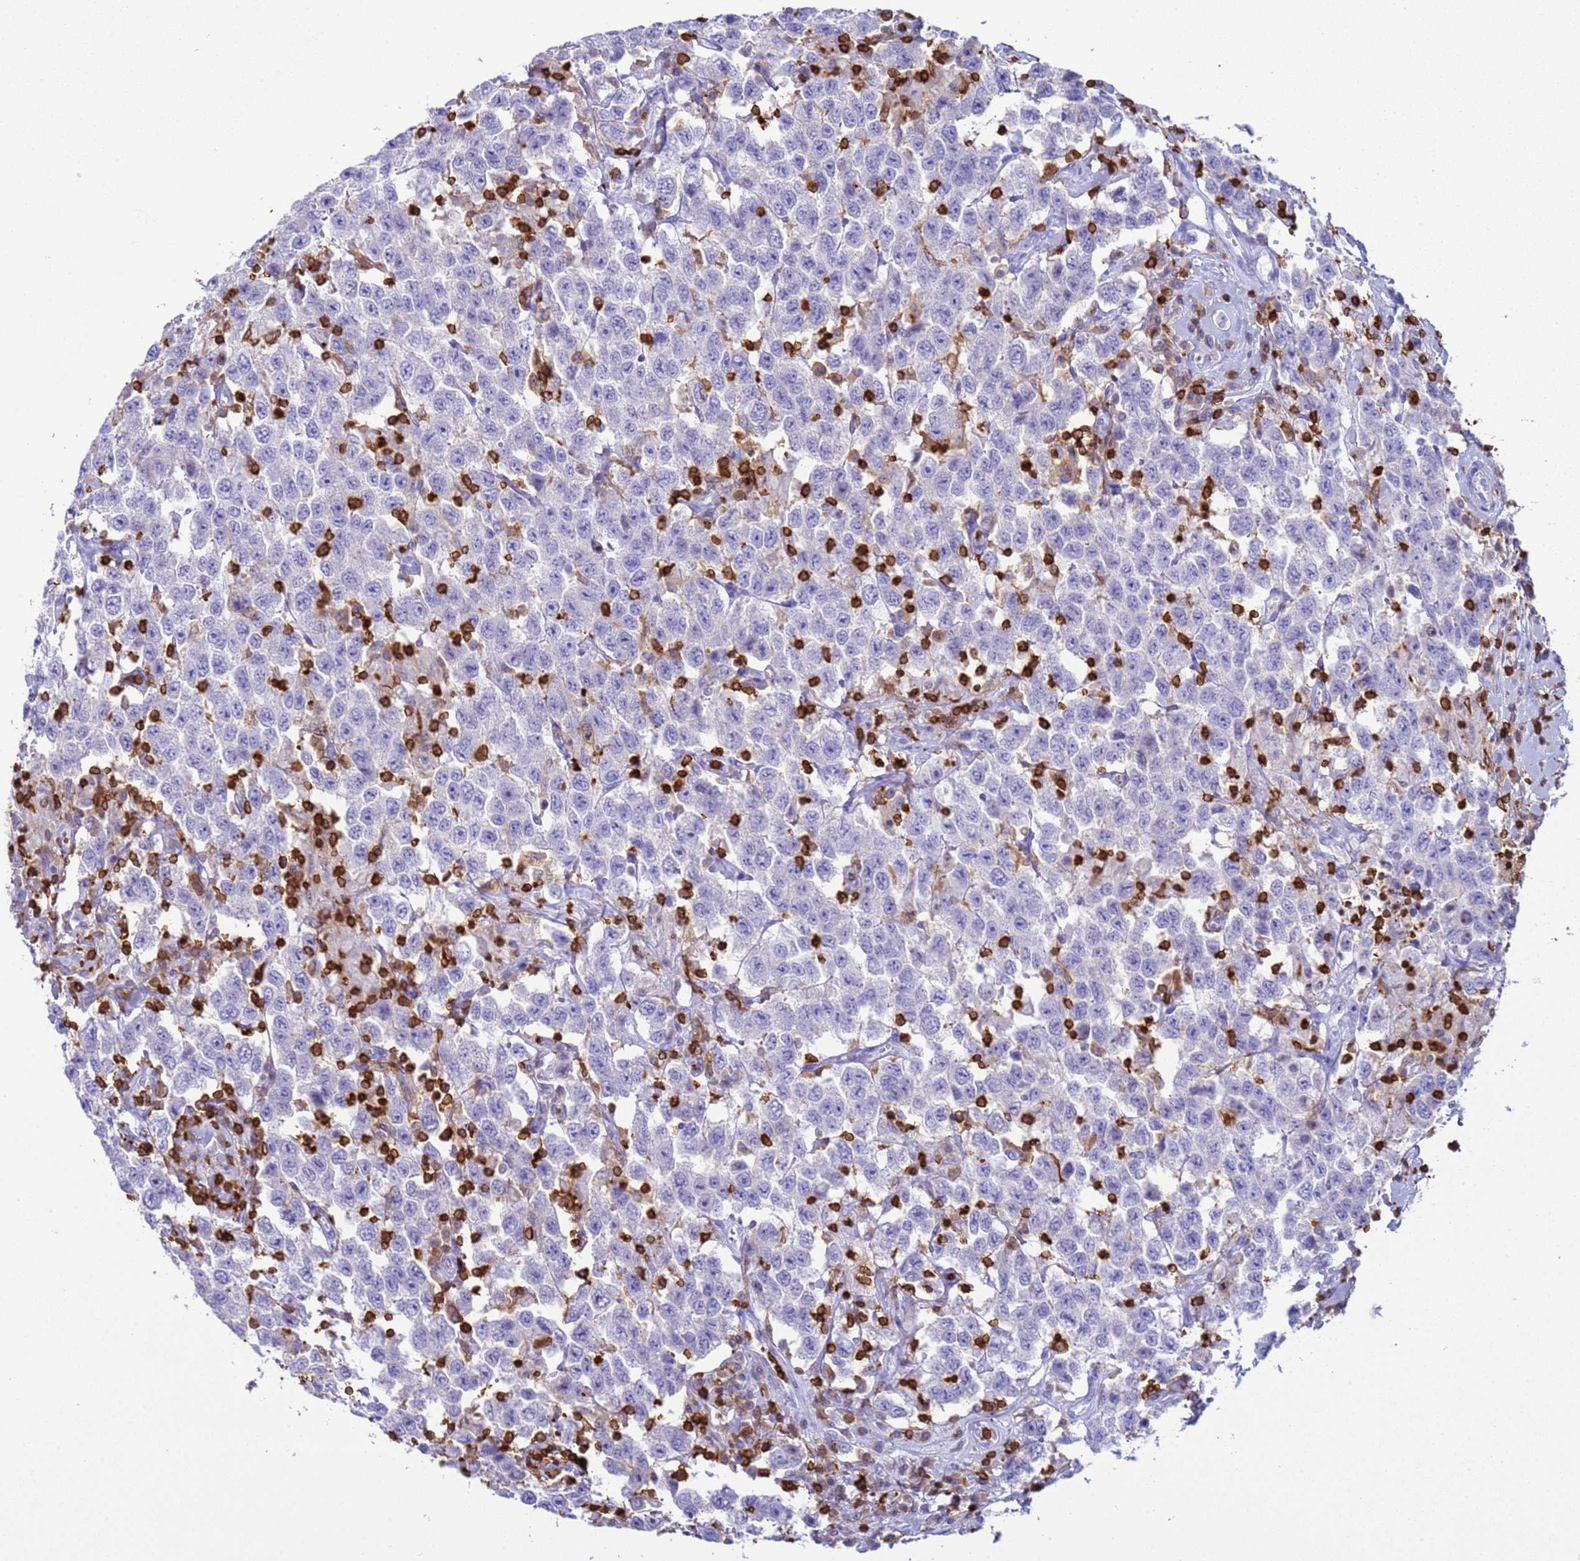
{"staining": {"intensity": "negative", "quantity": "none", "location": "none"}, "tissue": "testis cancer", "cell_type": "Tumor cells", "image_type": "cancer", "snomed": [{"axis": "morphology", "description": "Seminoma, NOS"}, {"axis": "topography", "description": "Testis"}], "caption": "The IHC histopathology image has no significant expression in tumor cells of testis cancer (seminoma) tissue.", "gene": "IRF5", "patient": {"sex": "male", "age": 41}}